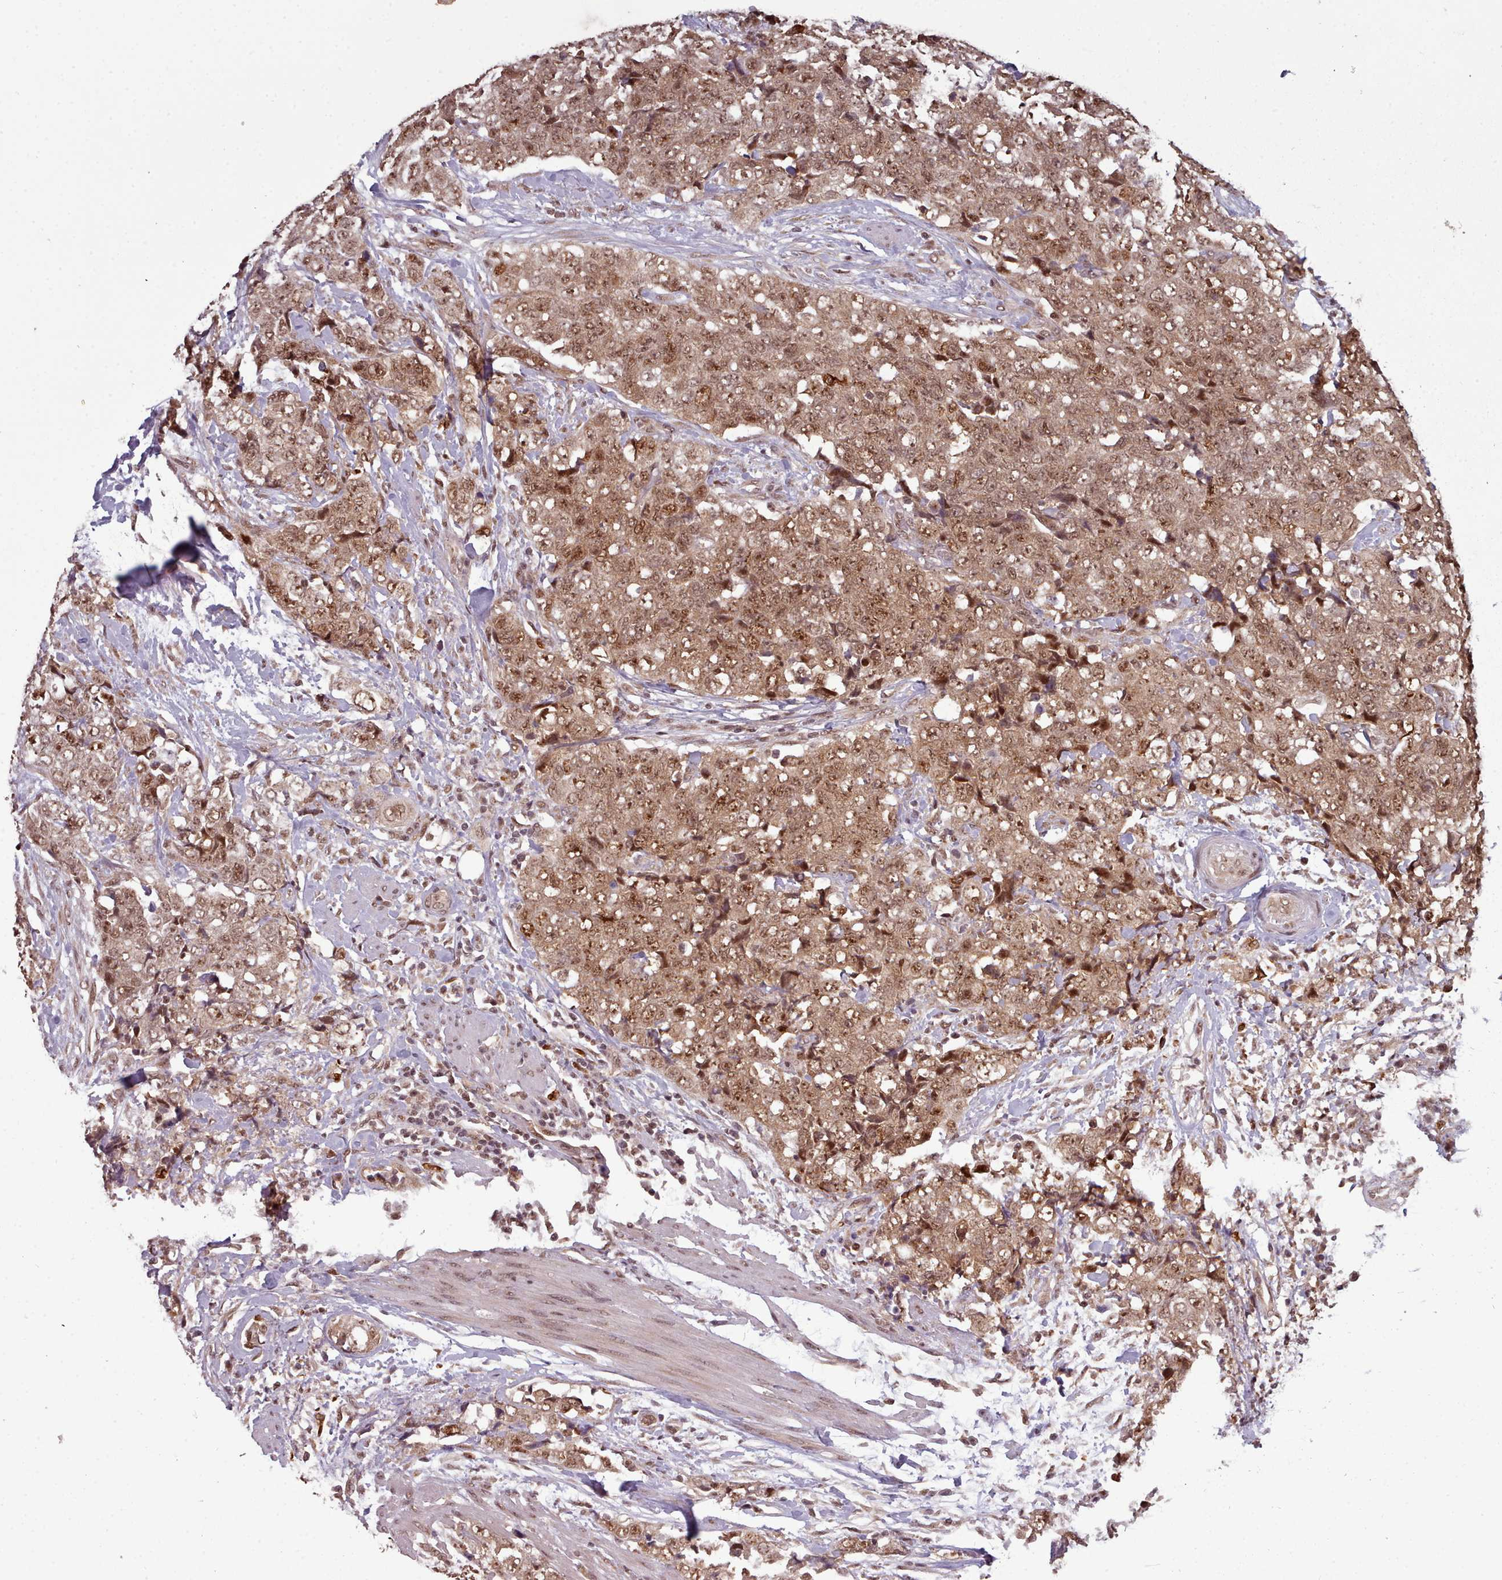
{"staining": {"intensity": "moderate", "quantity": ">75%", "location": "cytoplasmic/membranous,nuclear"}, "tissue": "urothelial cancer", "cell_type": "Tumor cells", "image_type": "cancer", "snomed": [{"axis": "morphology", "description": "Urothelial carcinoma, High grade"}, {"axis": "topography", "description": "Urinary bladder"}], "caption": "Protein staining of urothelial cancer tissue displays moderate cytoplasmic/membranous and nuclear positivity in about >75% of tumor cells. (Brightfield microscopy of DAB IHC at high magnification).", "gene": "DHX8", "patient": {"sex": "female", "age": 78}}